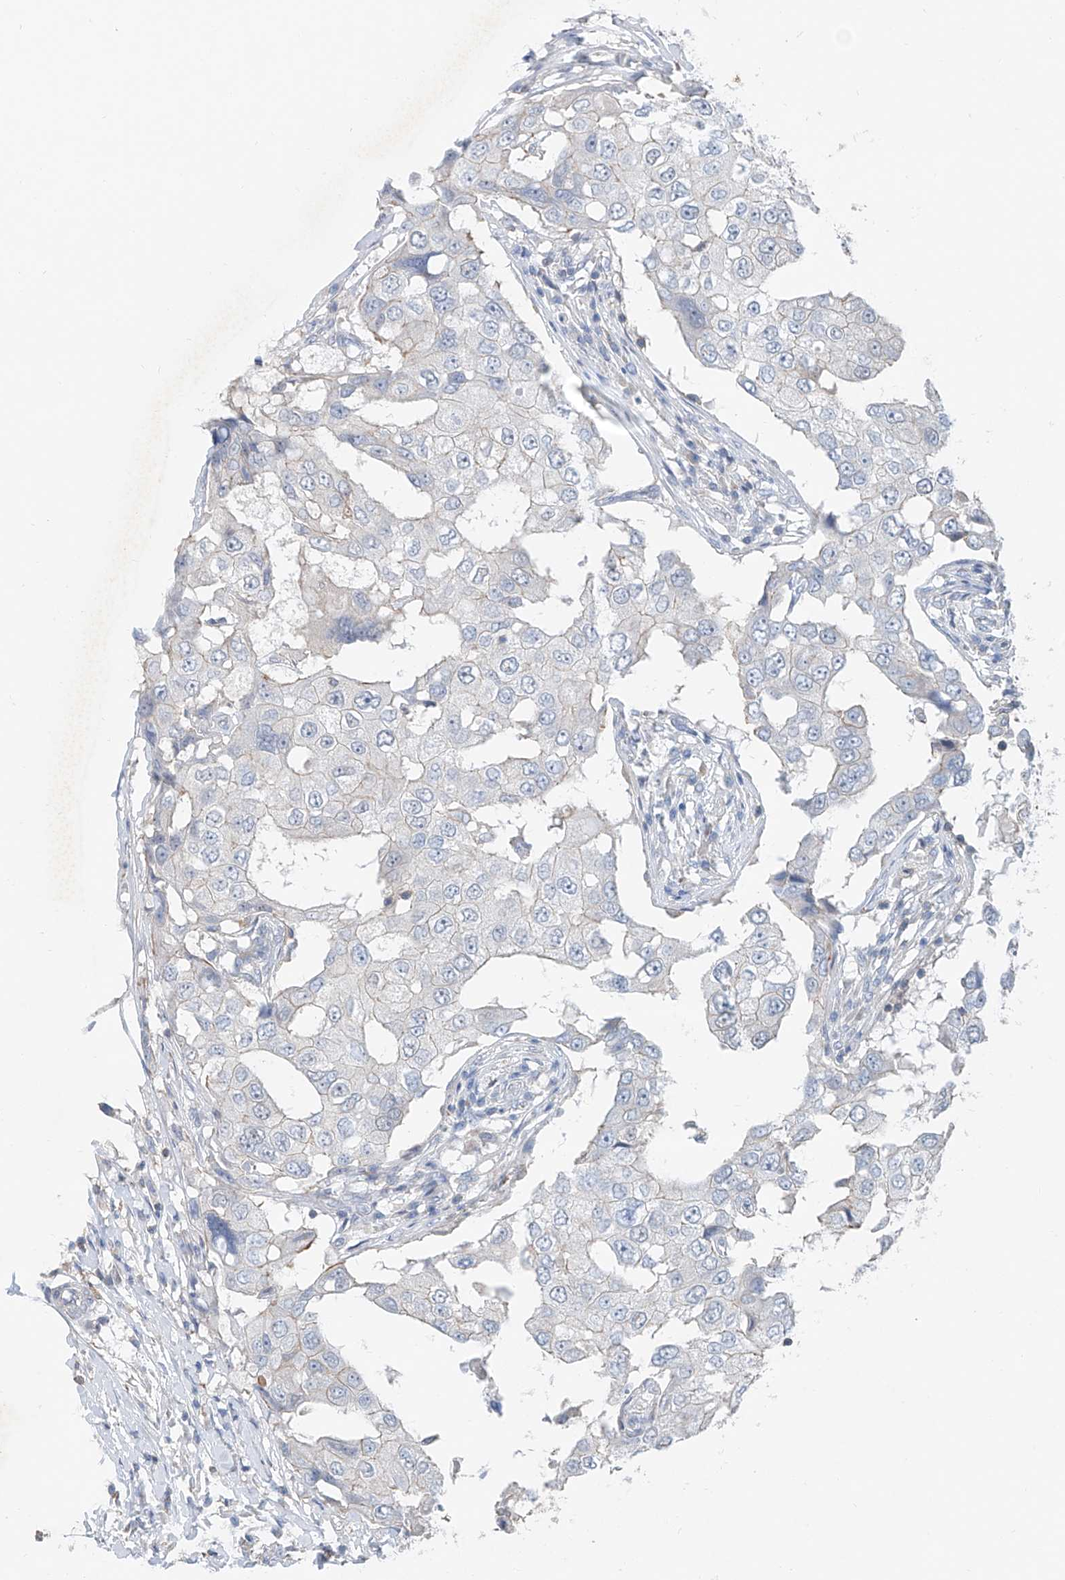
{"staining": {"intensity": "negative", "quantity": "none", "location": "none"}, "tissue": "breast cancer", "cell_type": "Tumor cells", "image_type": "cancer", "snomed": [{"axis": "morphology", "description": "Duct carcinoma"}, {"axis": "topography", "description": "Breast"}], "caption": "Protein analysis of infiltrating ductal carcinoma (breast) demonstrates no significant positivity in tumor cells. (Brightfield microscopy of DAB (3,3'-diaminobenzidine) IHC at high magnification).", "gene": "ANKRD34A", "patient": {"sex": "female", "age": 27}}